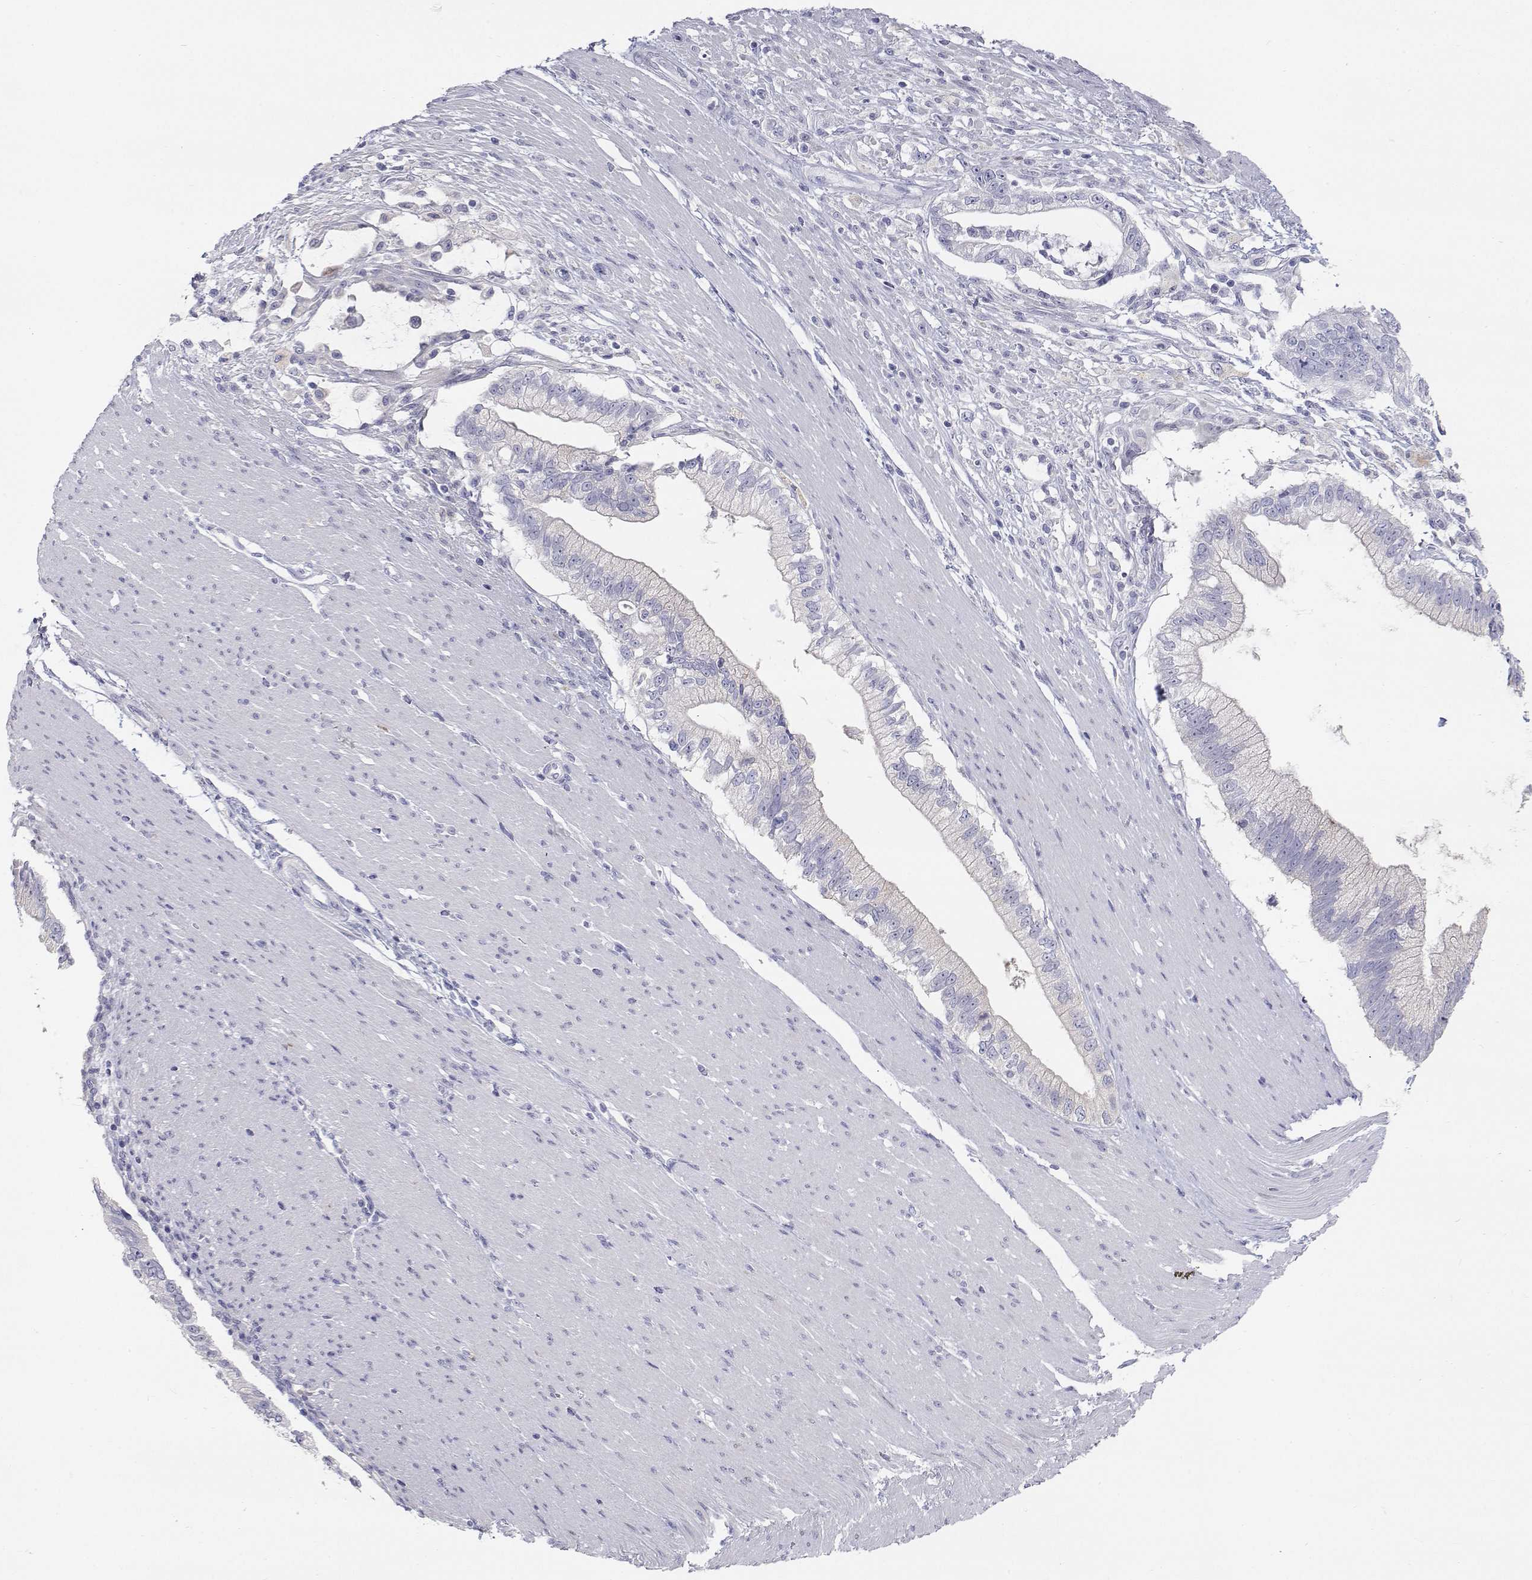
{"staining": {"intensity": "negative", "quantity": "none", "location": "none"}, "tissue": "pancreatic cancer", "cell_type": "Tumor cells", "image_type": "cancer", "snomed": [{"axis": "morphology", "description": "Adenocarcinoma, NOS"}, {"axis": "topography", "description": "Pancreas"}], "caption": "The immunohistochemistry photomicrograph has no significant expression in tumor cells of pancreatic adenocarcinoma tissue. (DAB (3,3'-diaminobenzidine) immunohistochemistry (IHC) visualized using brightfield microscopy, high magnification).", "gene": "NCR2", "patient": {"sex": "male", "age": 70}}